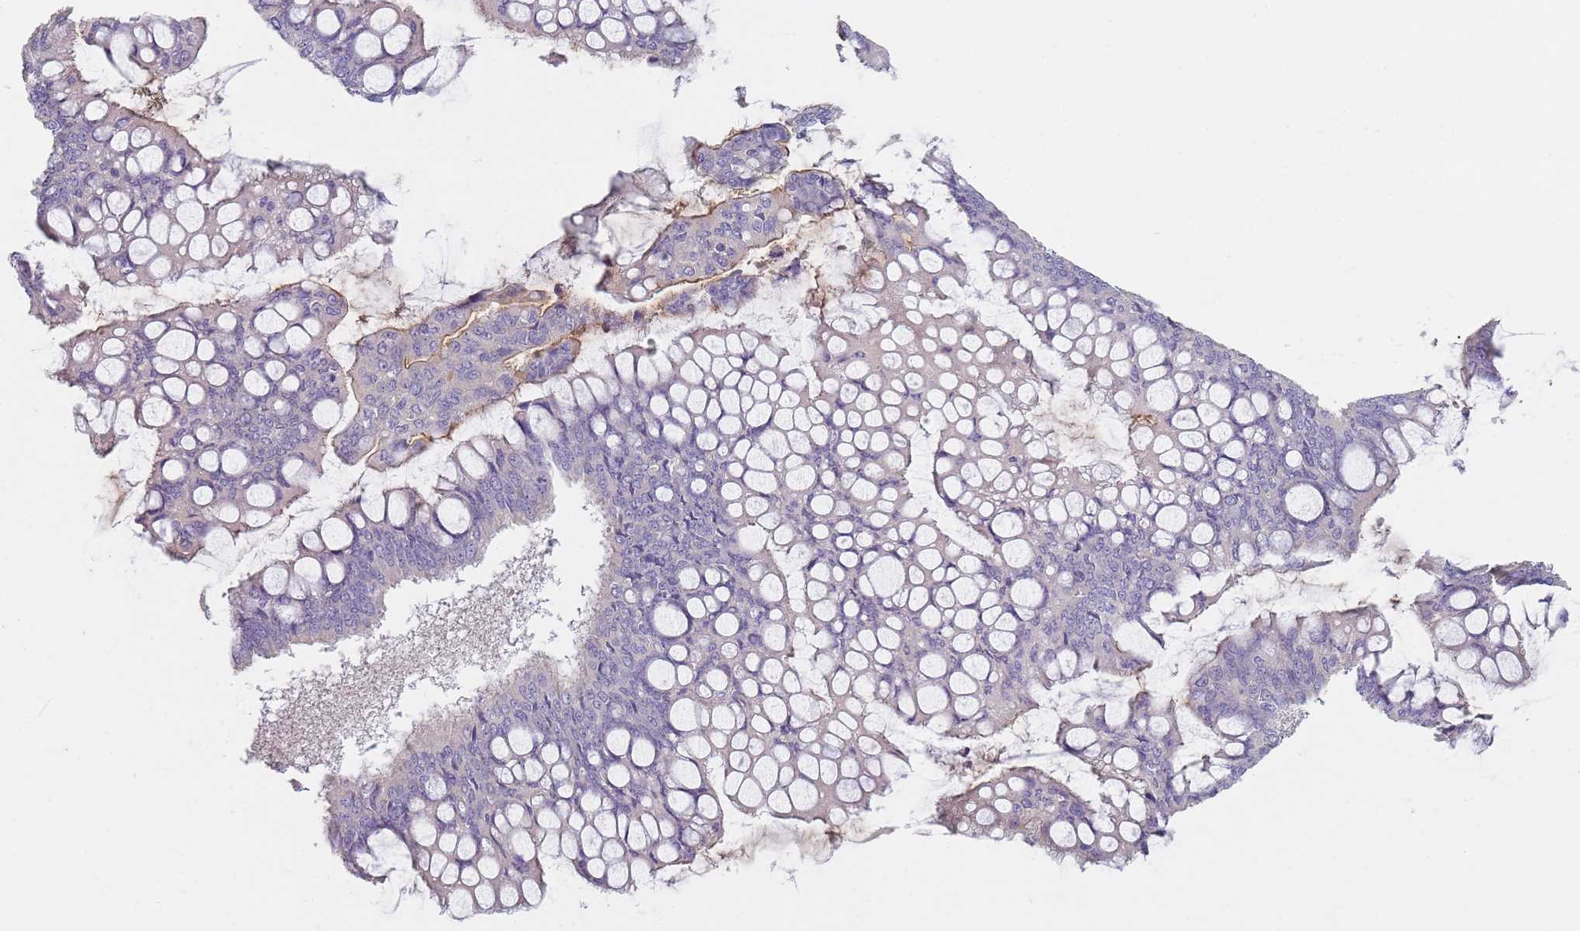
{"staining": {"intensity": "negative", "quantity": "none", "location": "none"}, "tissue": "ovarian cancer", "cell_type": "Tumor cells", "image_type": "cancer", "snomed": [{"axis": "morphology", "description": "Cystadenocarcinoma, mucinous, NOS"}, {"axis": "topography", "description": "Ovary"}], "caption": "Ovarian cancer was stained to show a protein in brown. There is no significant positivity in tumor cells. (DAB (3,3'-diaminobenzidine) immunohistochemistry (IHC) visualized using brightfield microscopy, high magnification).", "gene": "PHLPP2", "patient": {"sex": "female", "age": 73}}